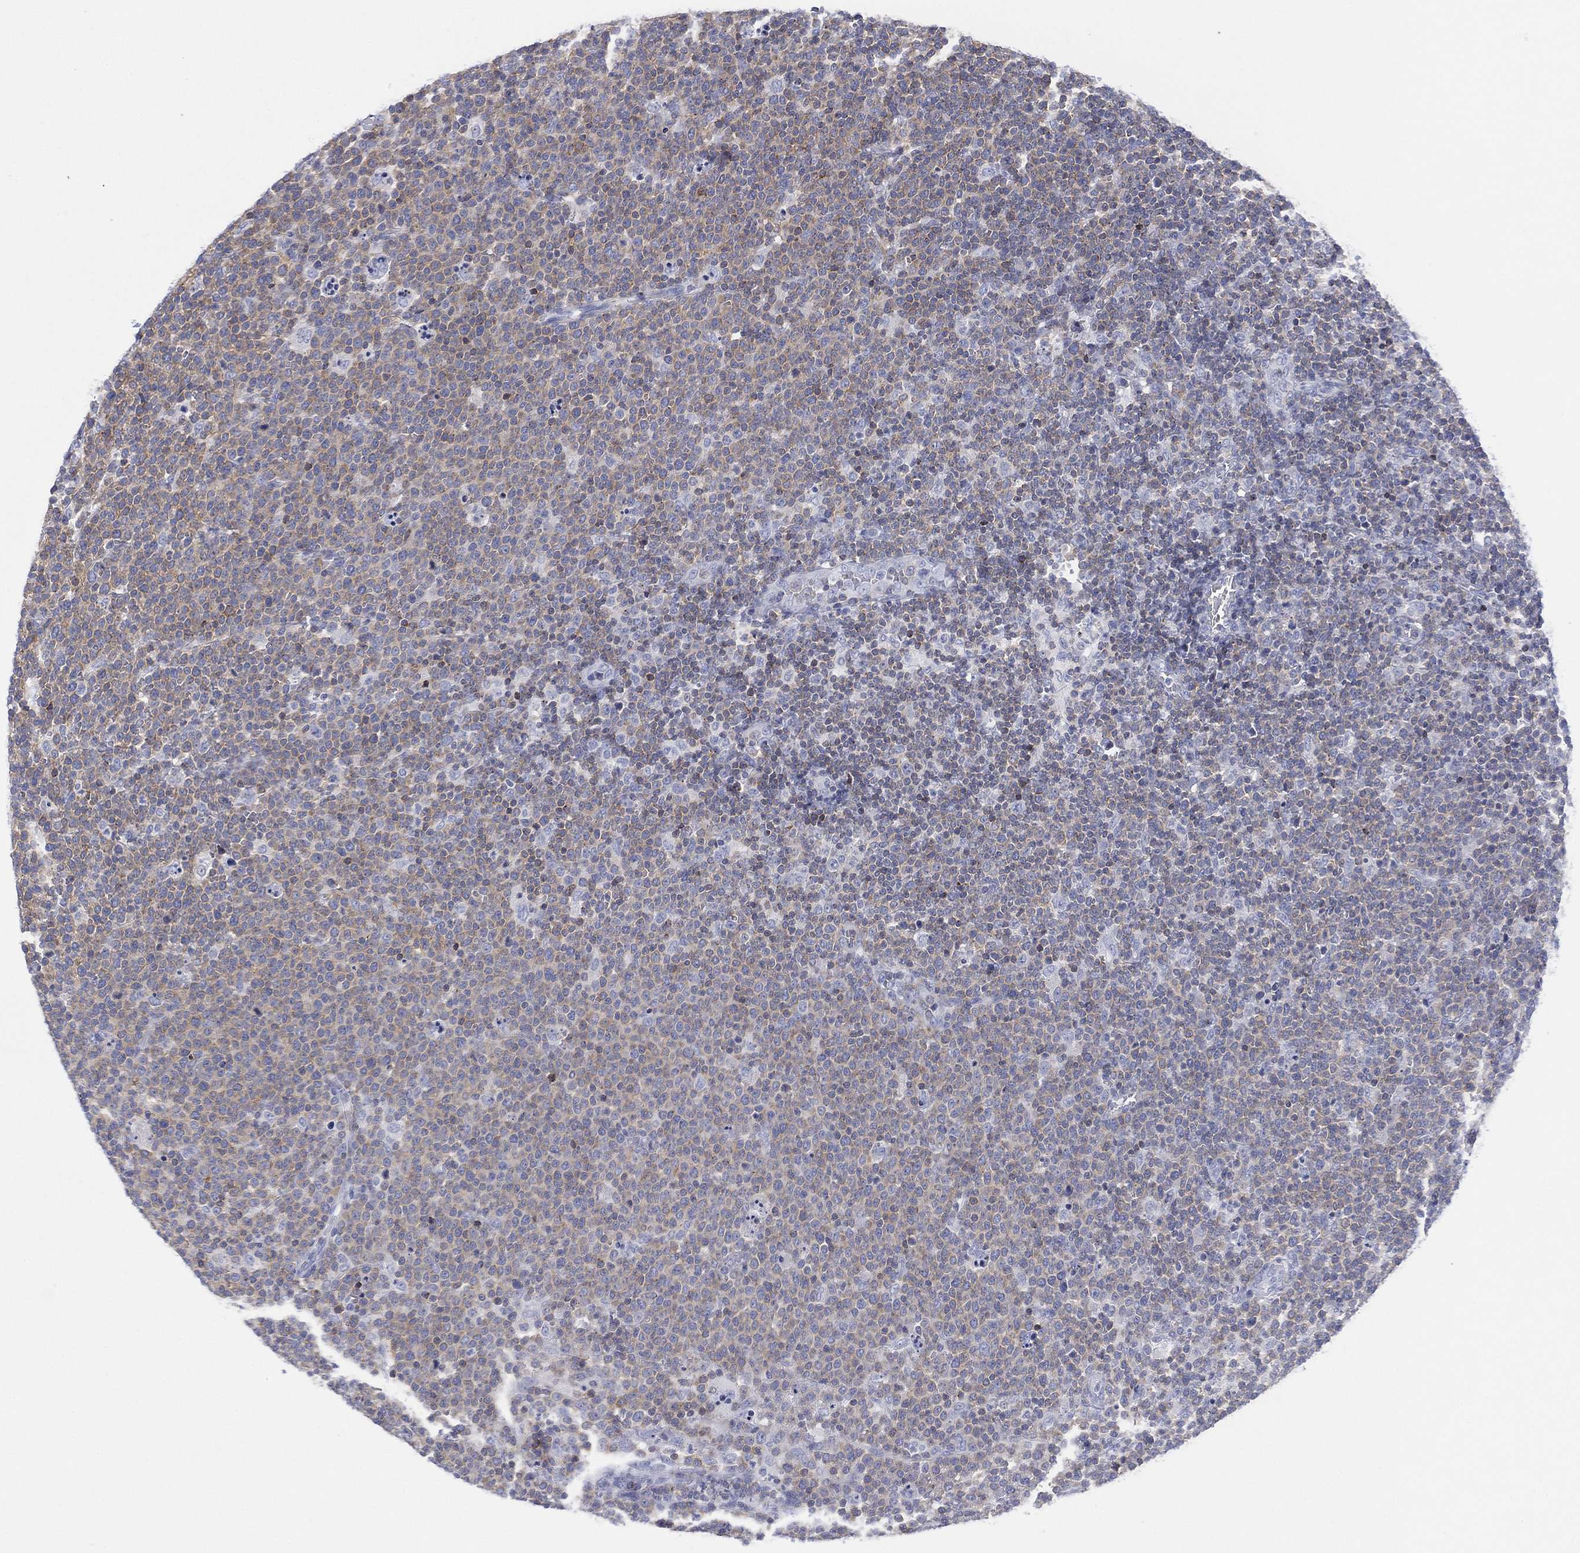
{"staining": {"intensity": "weak", "quantity": "<25%", "location": "cytoplasmic/membranous"}, "tissue": "lymphoma", "cell_type": "Tumor cells", "image_type": "cancer", "snomed": [{"axis": "morphology", "description": "Malignant lymphoma, non-Hodgkin's type, High grade"}, {"axis": "topography", "description": "Lymph node"}], "caption": "This is a histopathology image of IHC staining of lymphoma, which shows no expression in tumor cells. (Brightfield microscopy of DAB (3,3'-diaminobenzidine) immunohistochemistry at high magnification).", "gene": "SEPTIN1", "patient": {"sex": "male", "age": 61}}